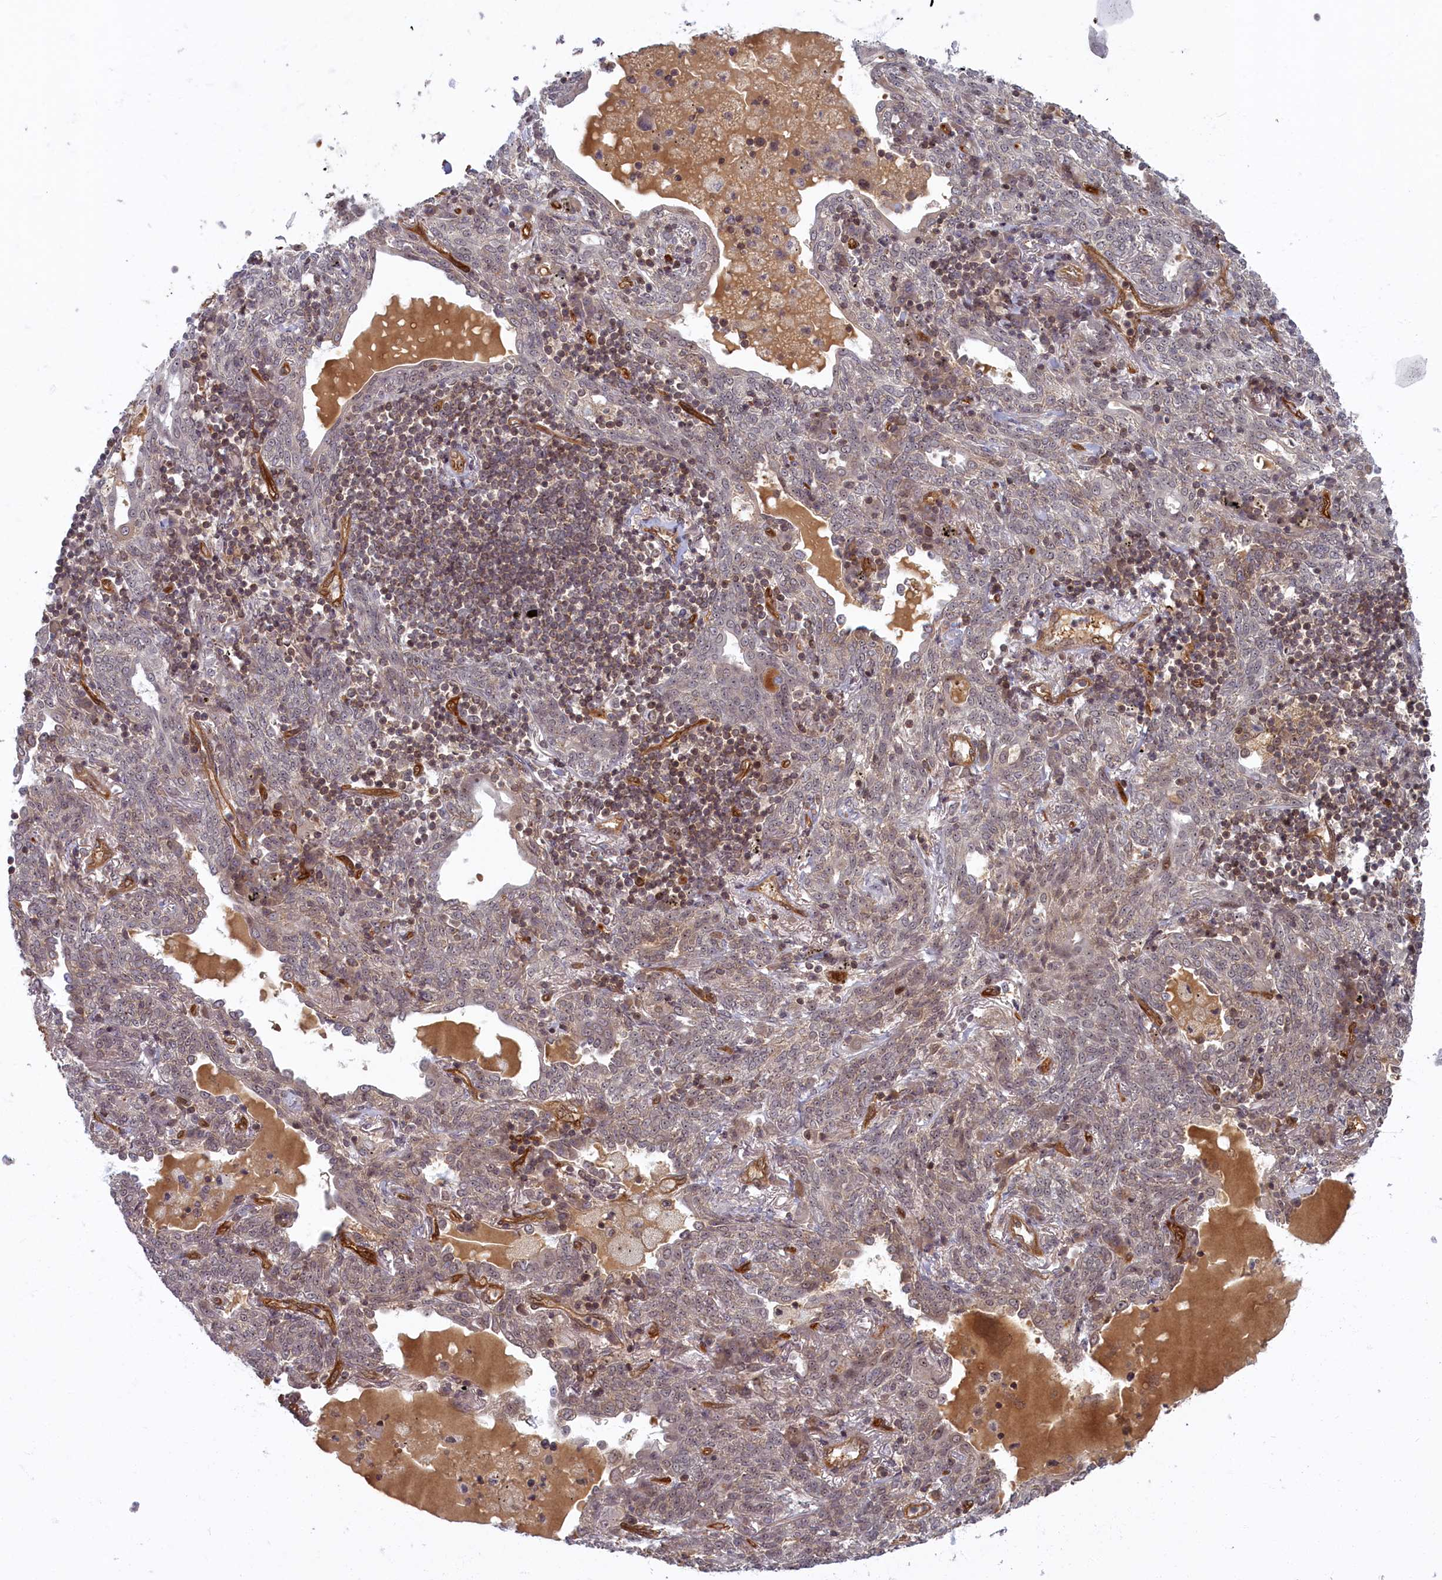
{"staining": {"intensity": "weak", "quantity": "25%-75%", "location": "nuclear"}, "tissue": "lung cancer", "cell_type": "Tumor cells", "image_type": "cancer", "snomed": [{"axis": "morphology", "description": "Squamous cell carcinoma, NOS"}, {"axis": "topography", "description": "Lung"}], "caption": "Protein analysis of lung squamous cell carcinoma tissue demonstrates weak nuclear expression in about 25%-75% of tumor cells.", "gene": "SNRK", "patient": {"sex": "female", "age": 70}}